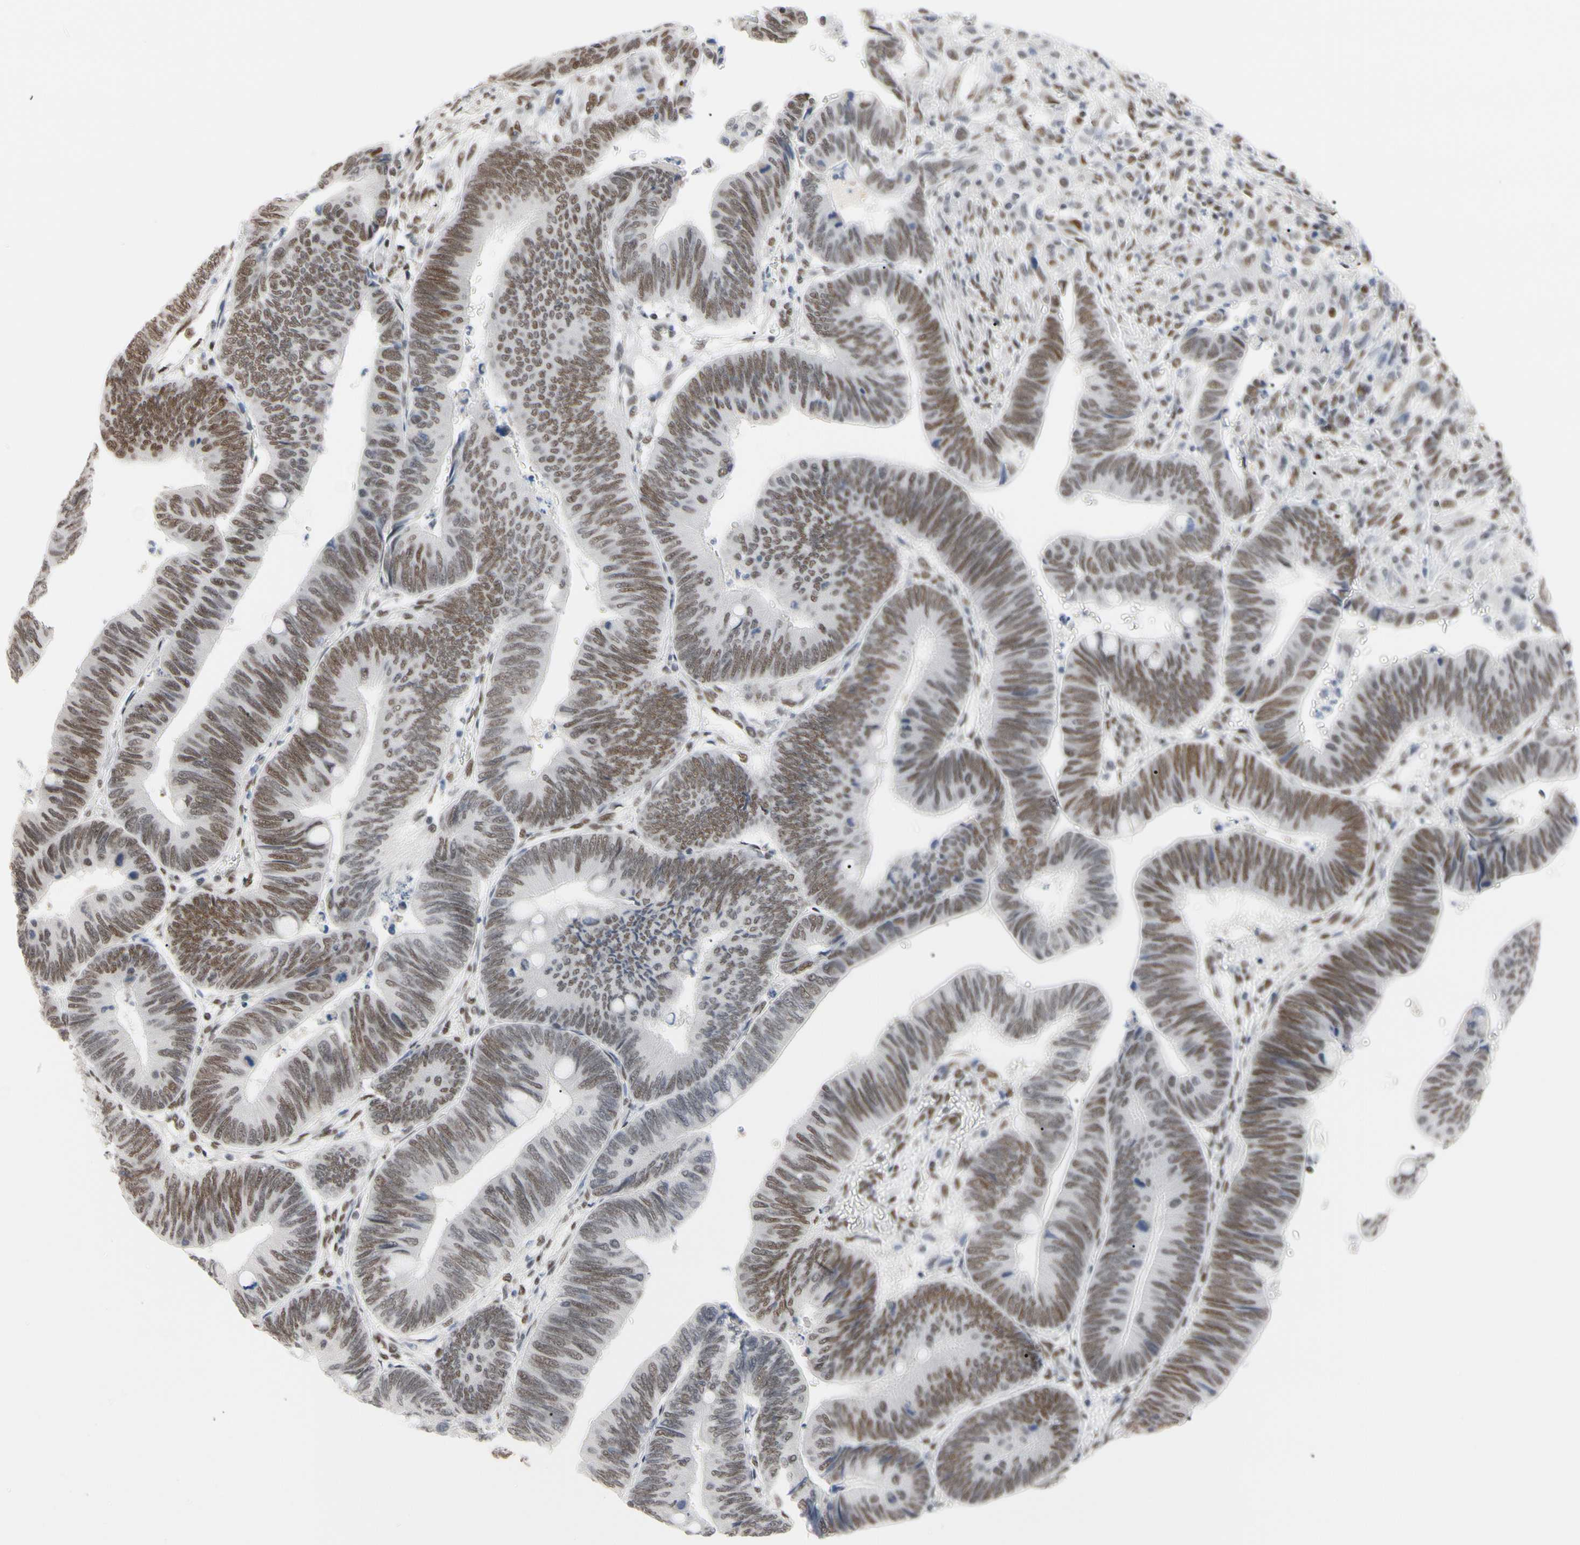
{"staining": {"intensity": "moderate", "quantity": "25%-75%", "location": "nuclear"}, "tissue": "colorectal cancer", "cell_type": "Tumor cells", "image_type": "cancer", "snomed": [{"axis": "morphology", "description": "Normal tissue, NOS"}, {"axis": "morphology", "description": "Adenocarcinoma, NOS"}, {"axis": "topography", "description": "Rectum"}, {"axis": "topography", "description": "Peripheral nerve tissue"}], "caption": "A high-resolution photomicrograph shows immunohistochemistry (IHC) staining of colorectal cancer, which reveals moderate nuclear expression in about 25%-75% of tumor cells. The protein is stained brown, and the nuclei are stained in blue (DAB IHC with brightfield microscopy, high magnification).", "gene": "FAM98B", "patient": {"sex": "male", "age": 92}}